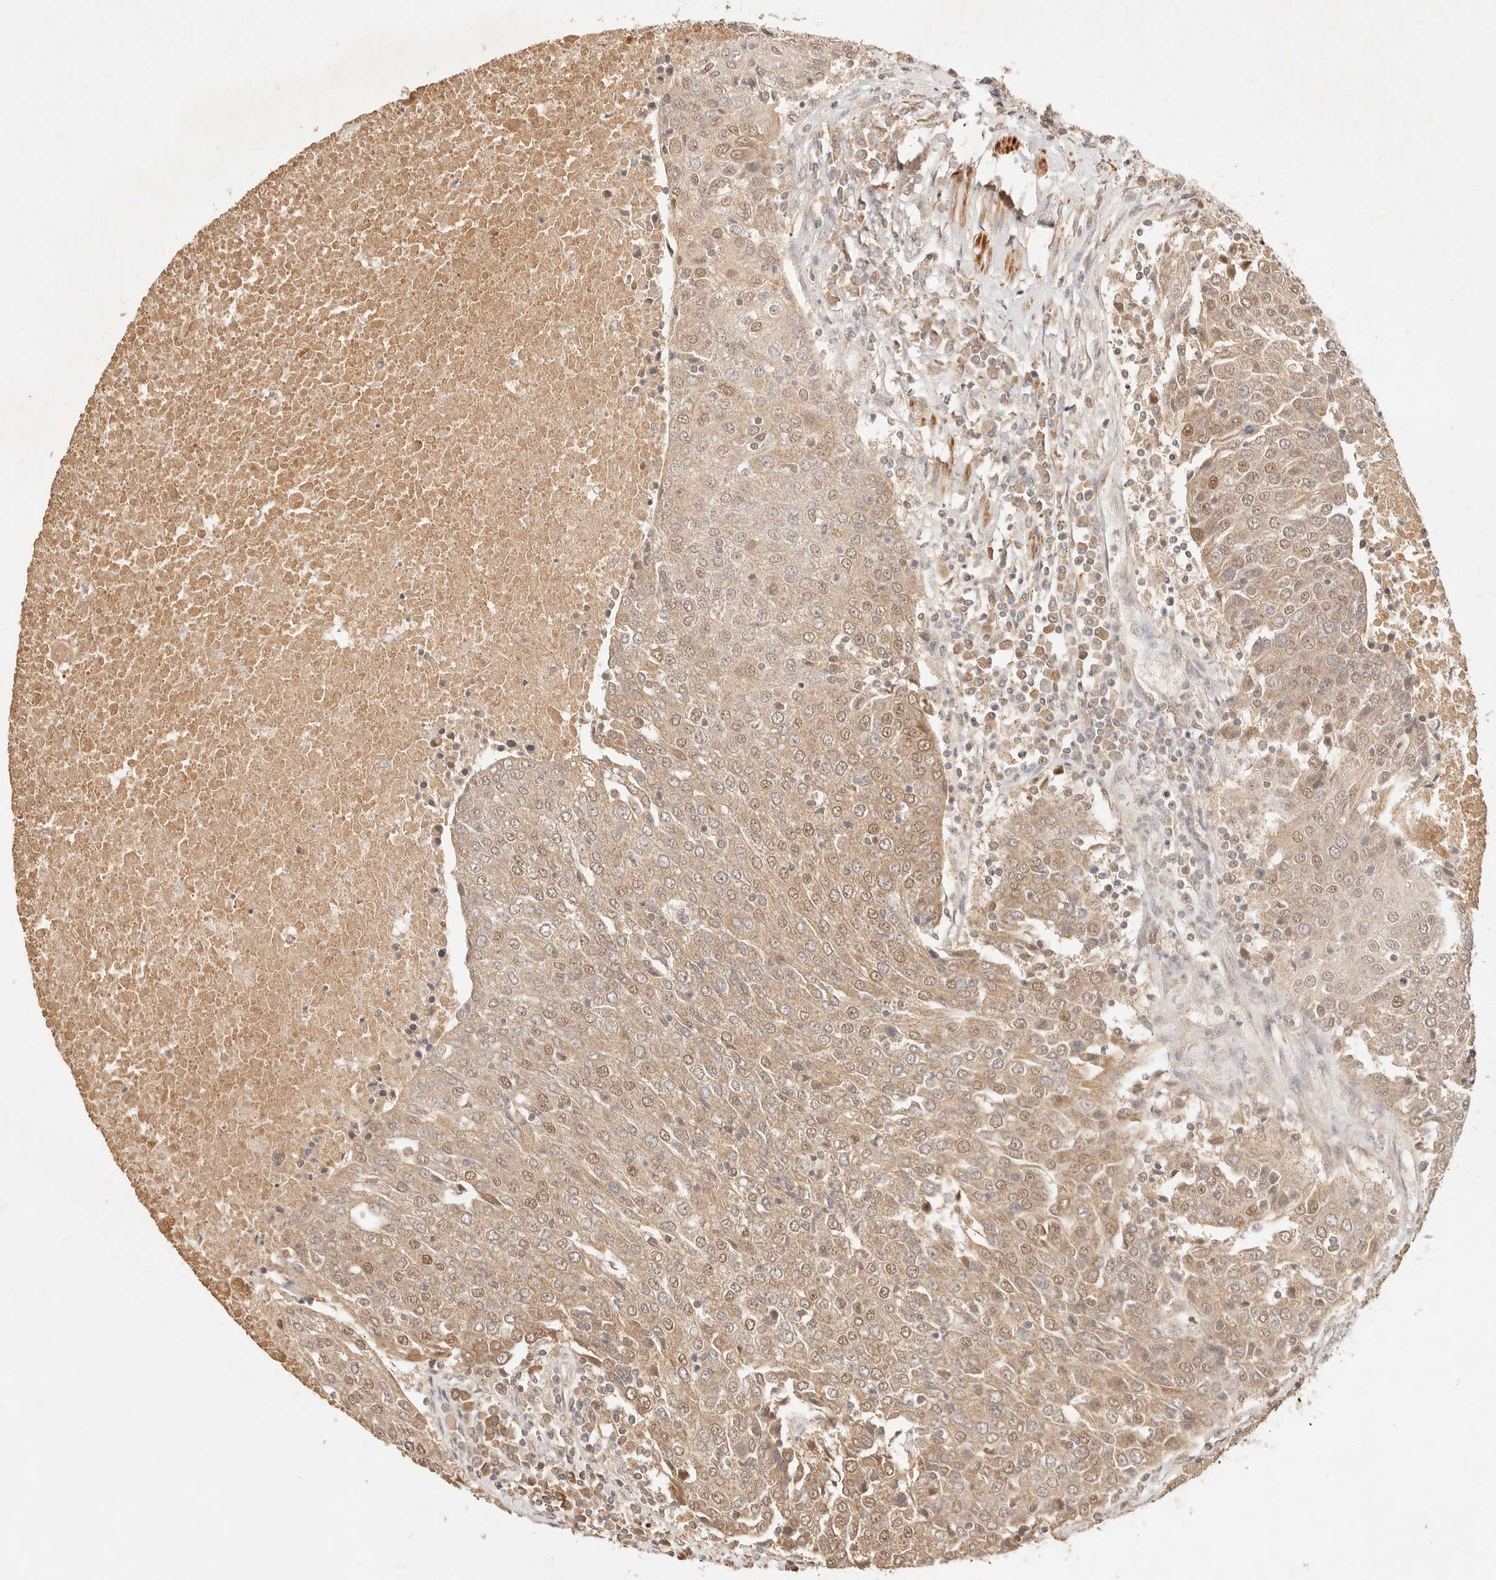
{"staining": {"intensity": "weak", "quantity": ">75%", "location": "cytoplasmic/membranous,nuclear"}, "tissue": "urothelial cancer", "cell_type": "Tumor cells", "image_type": "cancer", "snomed": [{"axis": "morphology", "description": "Urothelial carcinoma, High grade"}, {"axis": "topography", "description": "Urinary bladder"}], "caption": "Tumor cells reveal low levels of weak cytoplasmic/membranous and nuclear expression in approximately >75% of cells in human urothelial cancer.", "gene": "TRIM11", "patient": {"sex": "female", "age": 85}}